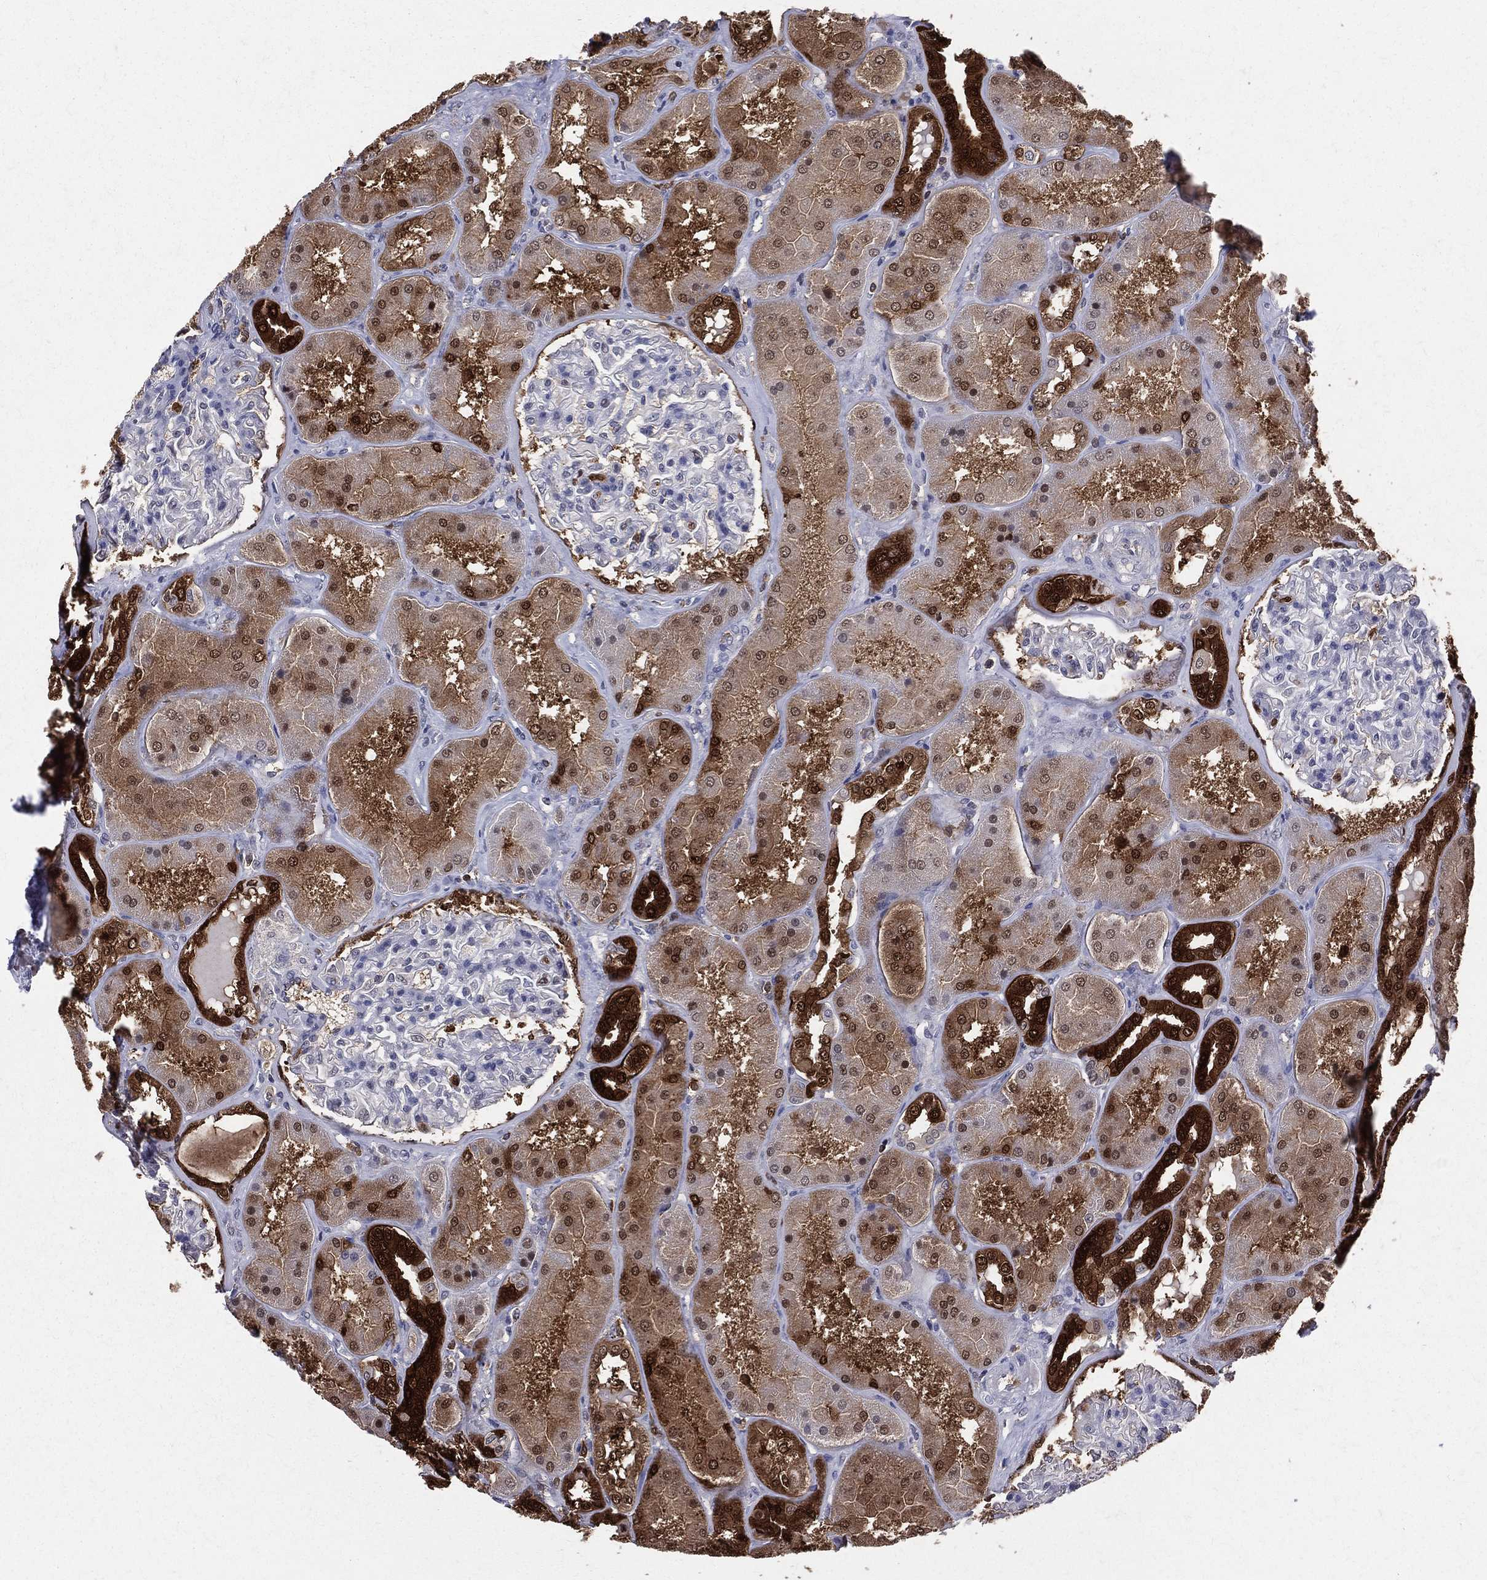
{"staining": {"intensity": "strong", "quantity": "<25%", "location": "cytoplasmic/membranous,nuclear"}, "tissue": "kidney", "cell_type": "Cells in glomeruli", "image_type": "normal", "snomed": [{"axis": "morphology", "description": "Normal tissue, NOS"}, {"axis": "topography", "description": "Kidney"}], "caption": "DAB immunohistochemical staining of unremarkable human kidney exhibits strong cytoplasmic/membranous,nuclear protein staining in about <25% of cells in glomeruli. The staining was performed using DAB, with brown indicating positive protein expression. Nuclei are stained blue with hematoxylin.", "gene": "ENO1", "patient": {"sex": "female", "age": 56}}